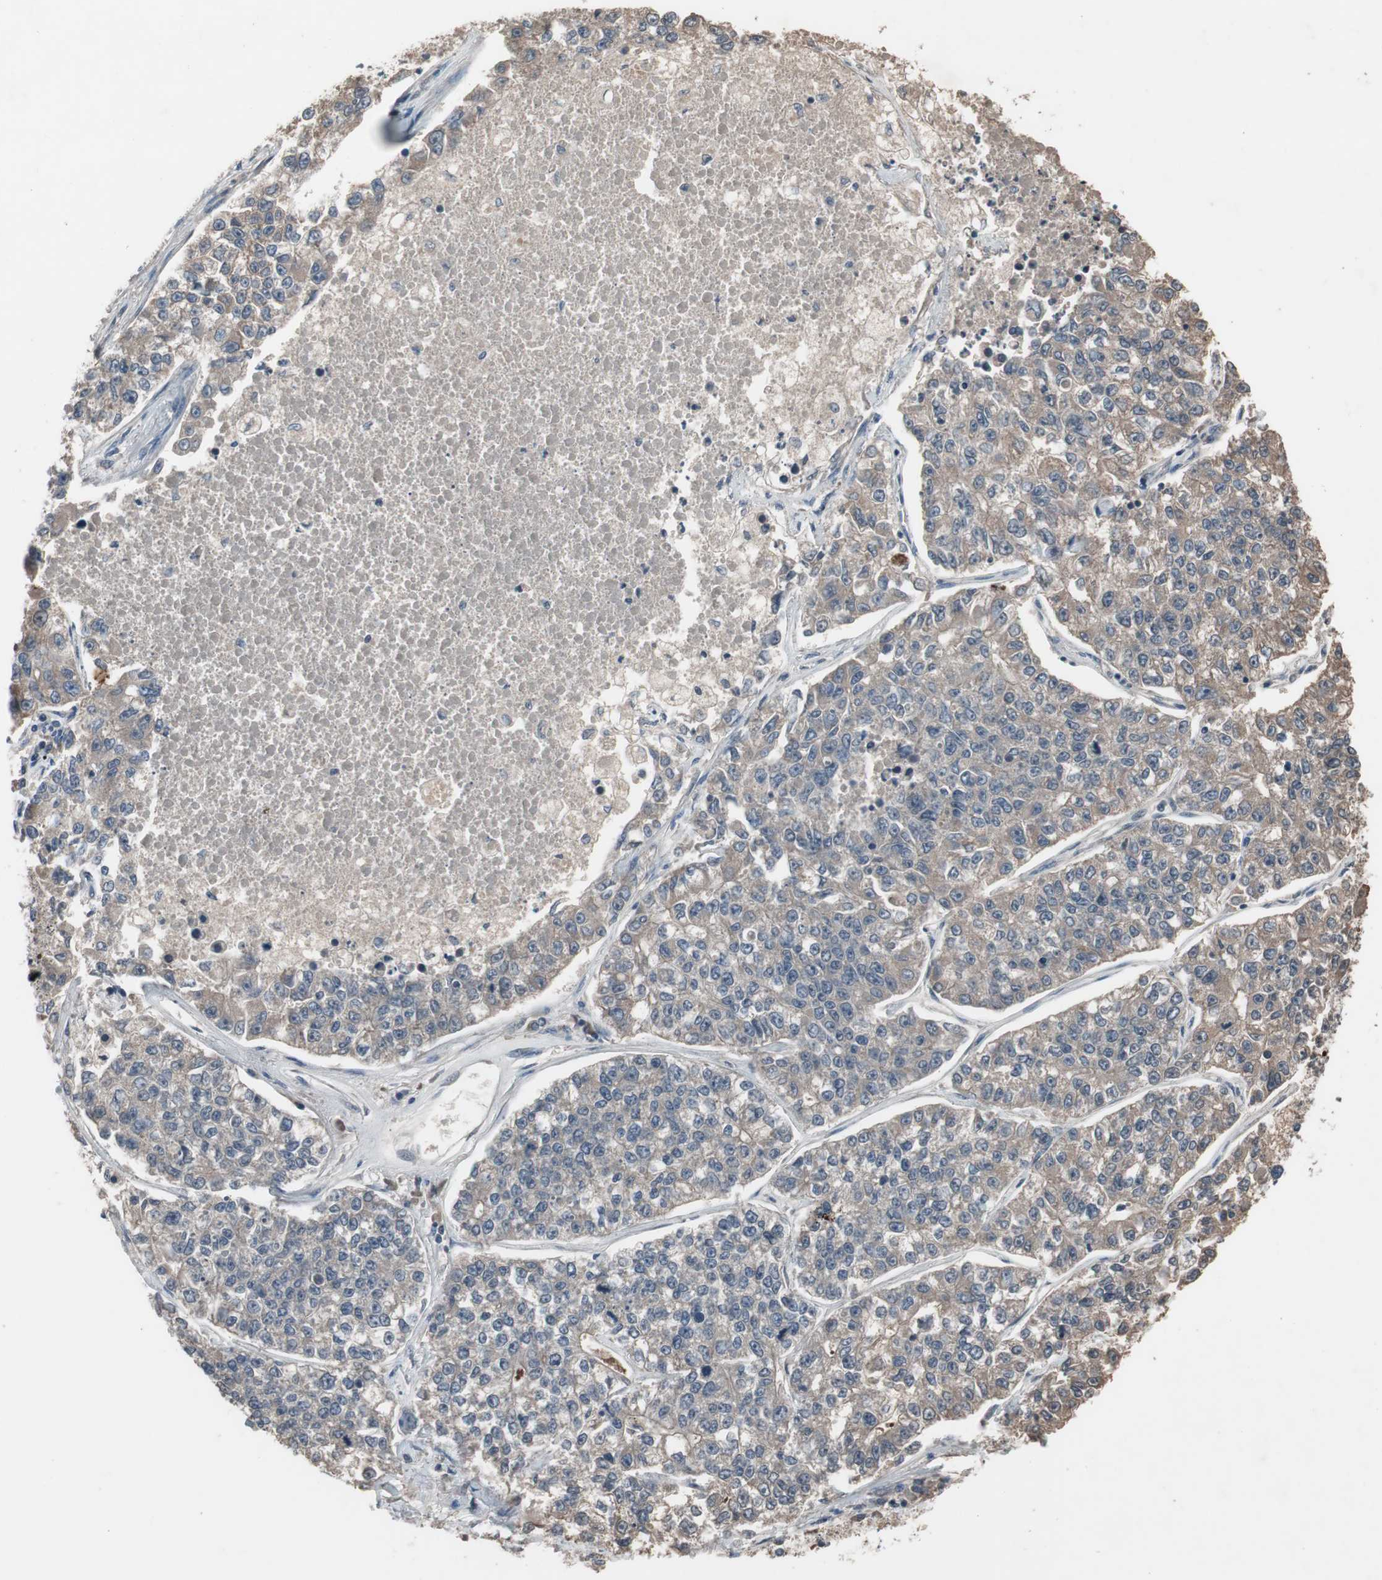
{"staining": {"intensity": "moderate", "quantity": ">75%", "location": "cytoplasmic/membranous"}, "tissue": "lung cancer", "cell_type": "Tumor cells", "image_type": "cancer", "snomed": [{"axis": "morphology", "description": "Adenocarcinoma, NOS"}, {"axis": "topography", "description": "Lung"}], "caption": "Brown immunohistochemical staining in lung adenocarcinoma exhibits moderate cytoplasmic/membranous positivity in approximately >75% of tumor cells. The staining is performed using DAB (3,3'-diaminobenzidine) brown chromogen to label protein expression. The nuclei are counter-stained blue using hematoxylin.", "gene": "NSF", "patient": {"sex": "male", "age": 49}}